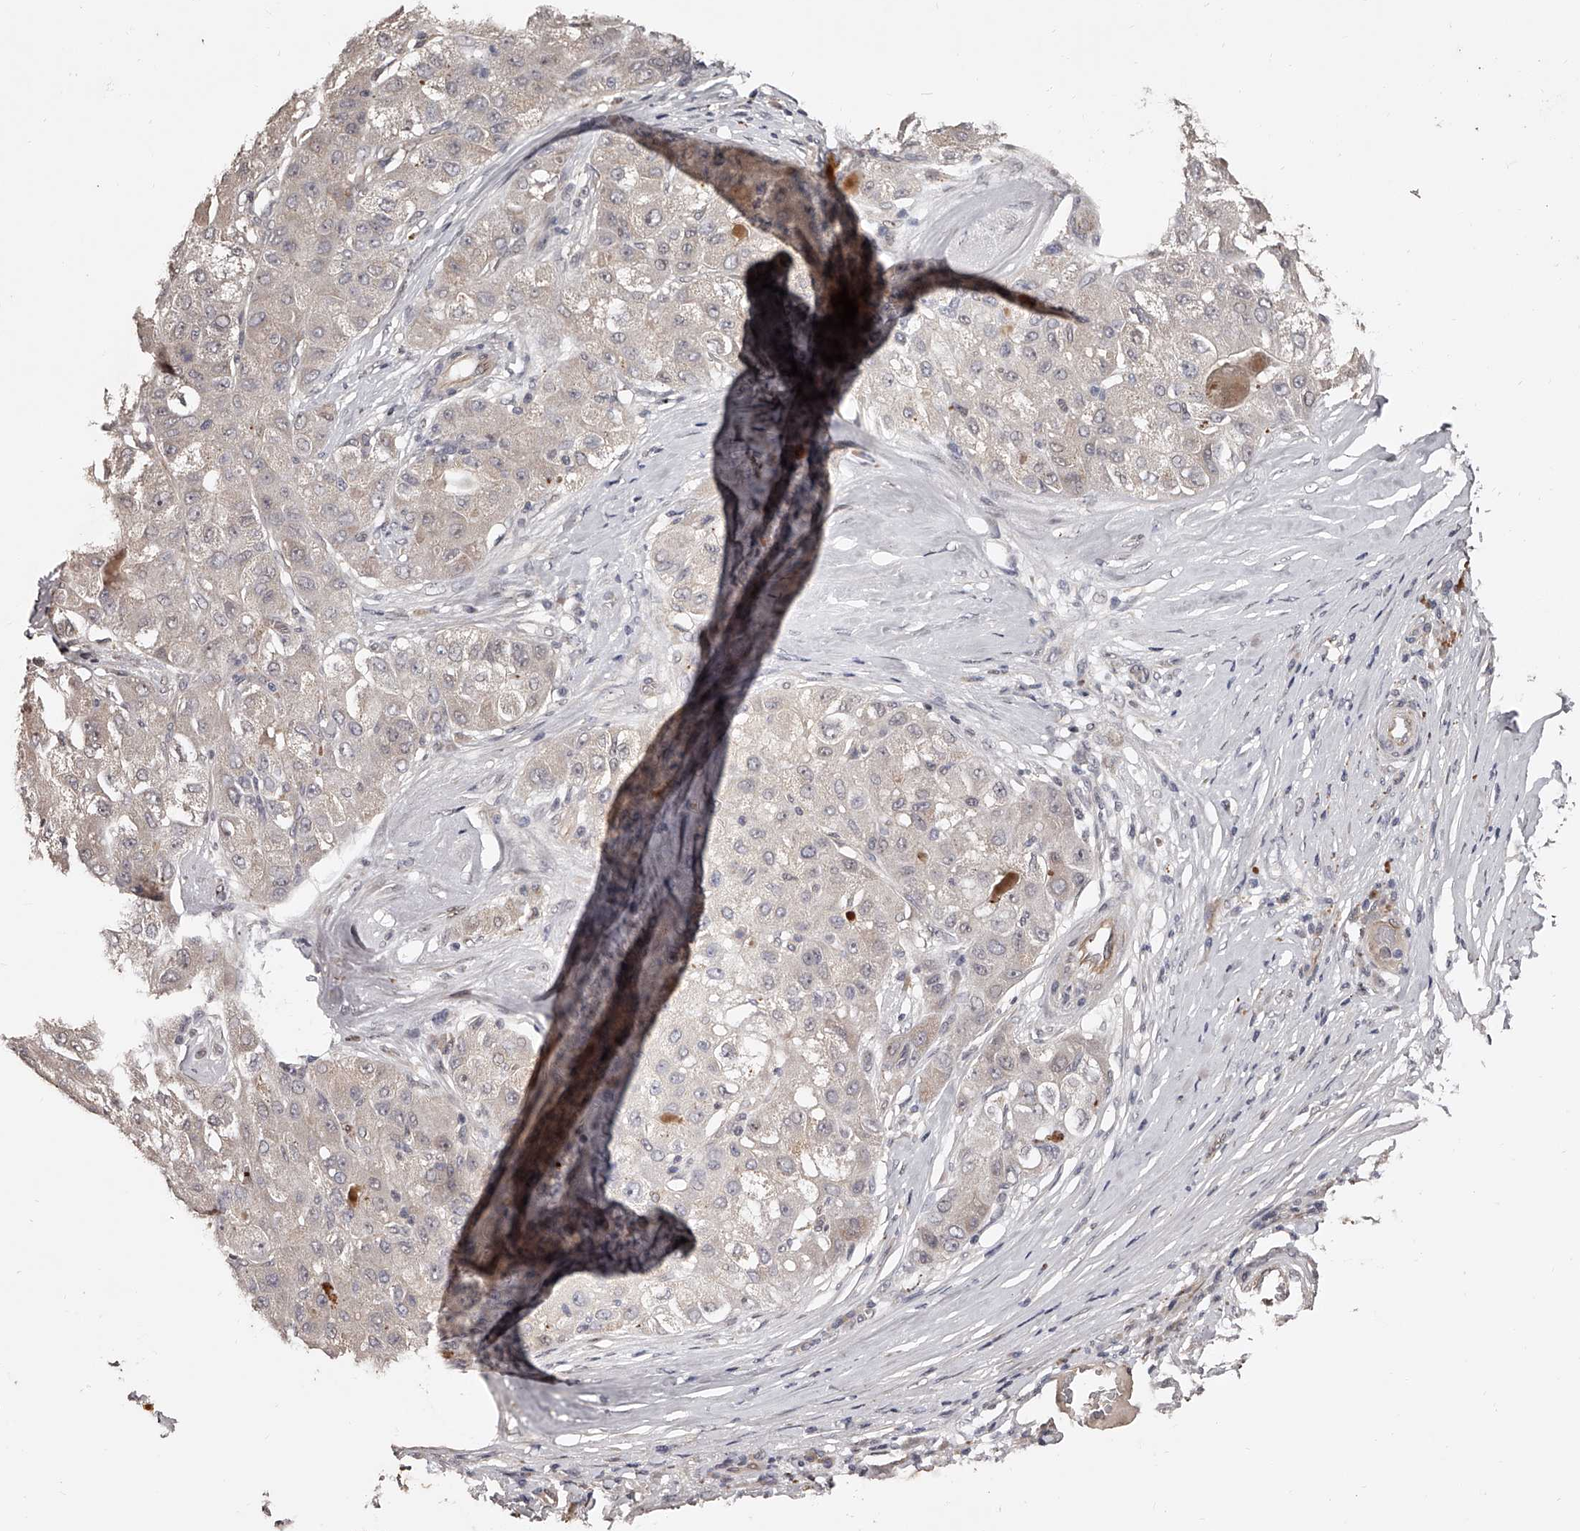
{"staining": {"intensity": "negative", "quantity": "none", "location": "none"}, "tissue": "liver cancer", "cell_type": "Tumor cells", "image_type": "cancer", "snomed": [{"axis": "morphology", "description": "Carcinoma, Hepatocellular, NOS"}, {"axis": "topography", "description": "Liver"}], "caption": "A high-resolution image shows immunohistochemistry staining of liver hepatocellular carcinoma, which demonstrates no significant expression in tumor cells.", "gene": "URGCP", "patient": {"sex": "male", "age": 80}}